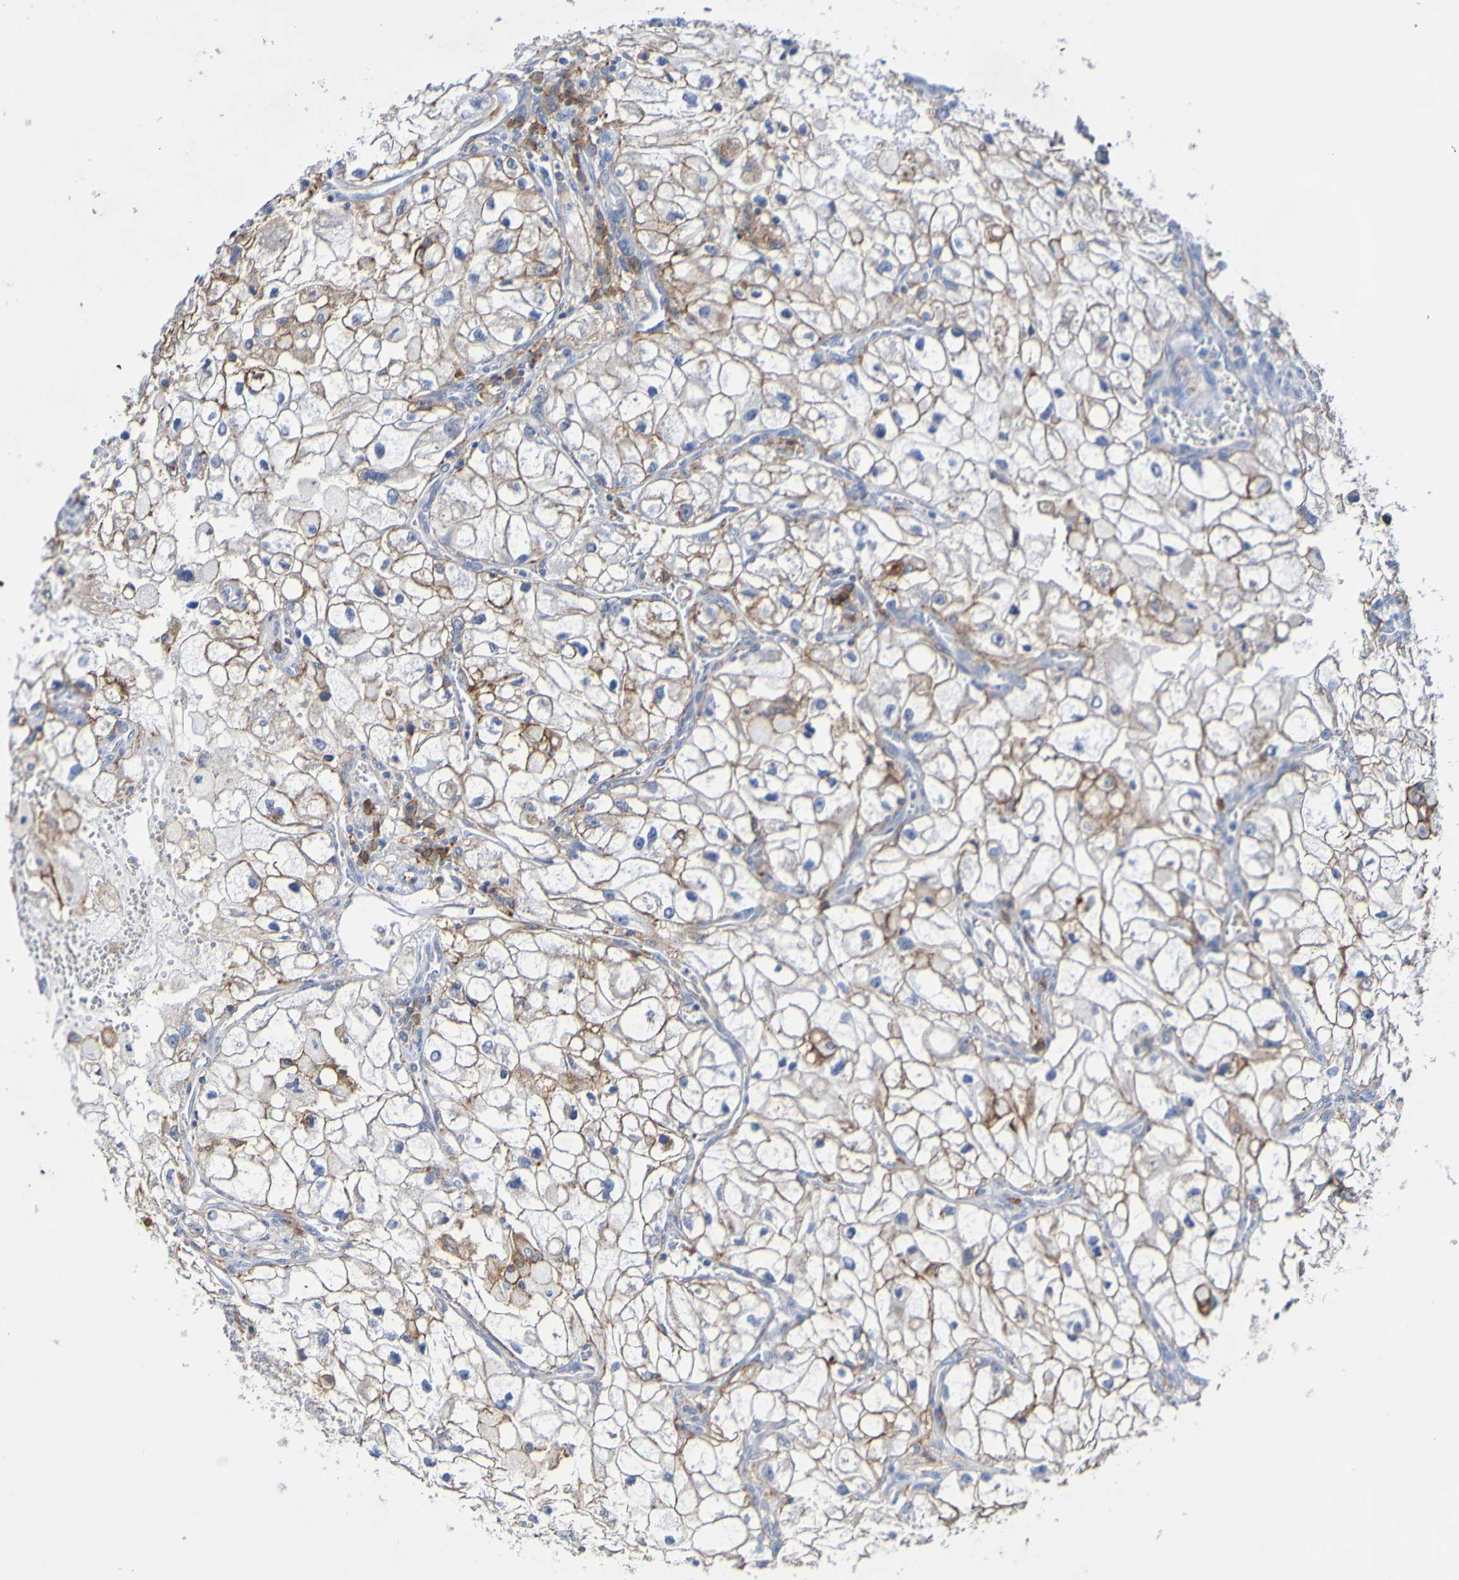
{"staining": {"intensity": "moderate", "quantity": ">75%", "location": "cytoplasmic/membranous"}, "tissue": "renal cancer", "cell_type": "Tumor cells", "image_type": "cancer", "snomed": [{"axis": "morphology", "description": "Adenocarcinoma, NOS"}, {"axis": "topography", "description": "Kidney"}], "caption": "A brown stain shows moderate cytoplasmic/membranous expression of a protein in renal cancer tumor cells.", "gene": "SLC3A2", "patient": {"sex": "female", "age": 70}}